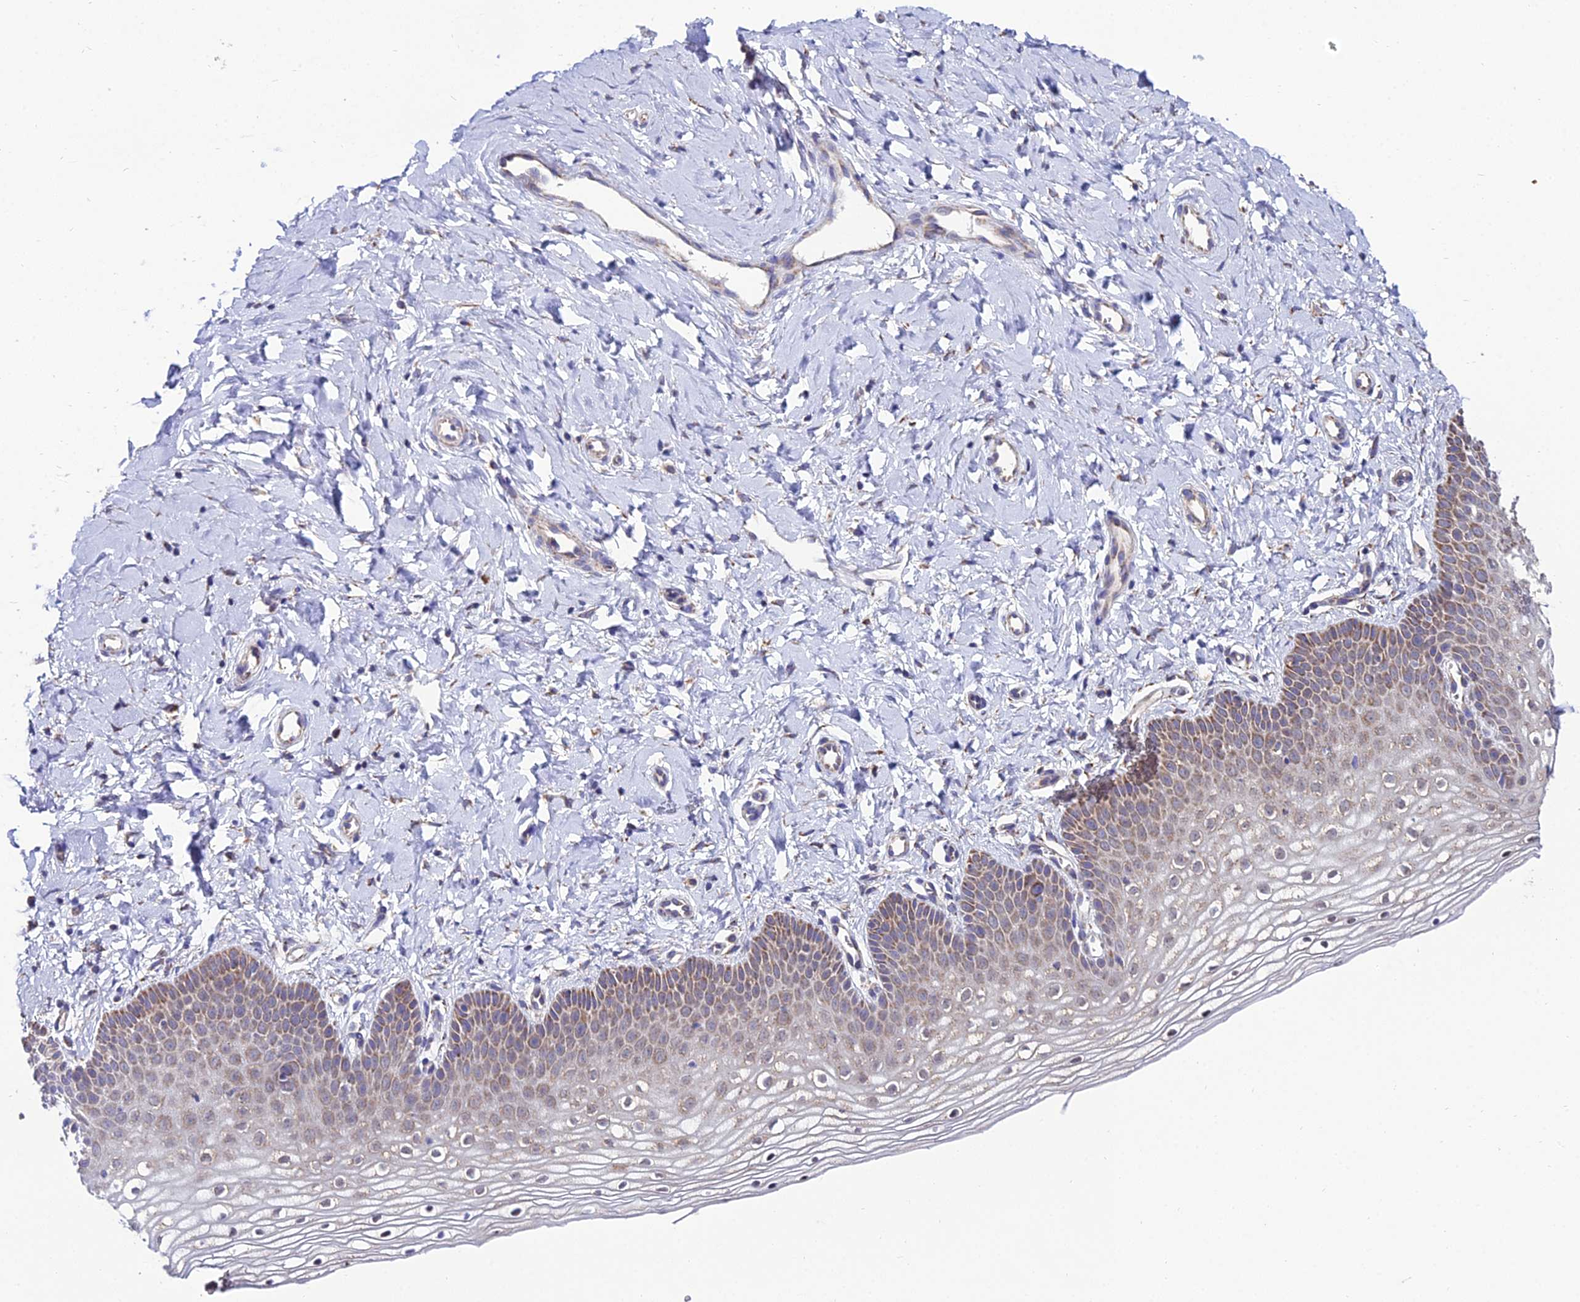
{"staining": {"intensity": "strong", "quantity": "<25%", "location": "cytoplasmic/membranous"}, "tissue": "vagina", "cell_type": "Squamous epithelial cells", "image_type": "normal", "snomed": [{"axis": "morphology", "description": "Normal tissue, NOS"}, {"axis": "topography", "description": "Vagina"}], "caption": "The histopathology image reveals staining of normal vagina, revealing strong cytoplasmic/membranous protein expression (brown color) within squamous epithelial cells.", "gene": "PSMD2", "patient": {"sex": "female", "age": 68}}